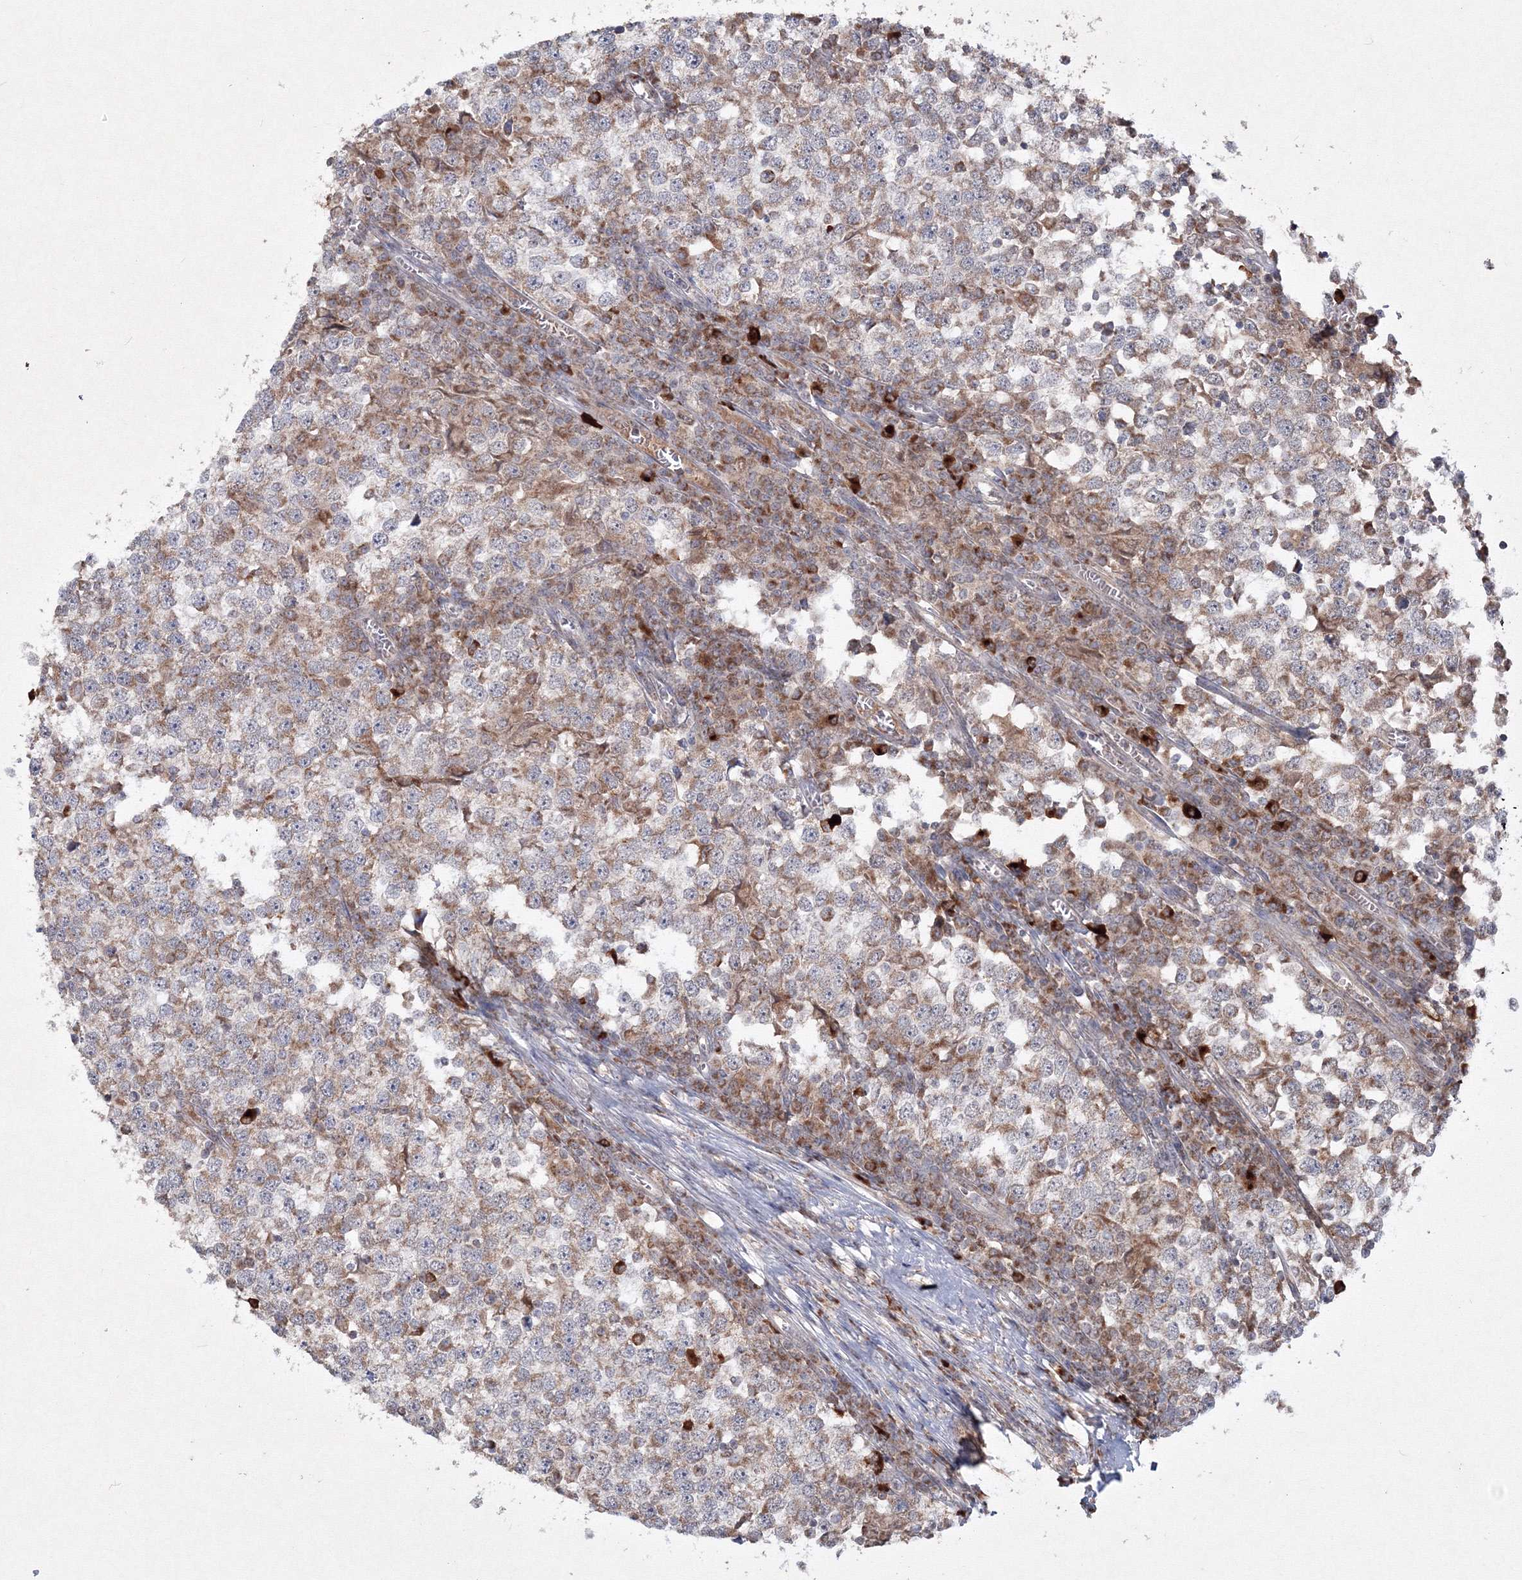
{"staining": {"intensity": "weak", "quantity": ">75%", "location": "cytoplasmic/membranous"}, "tissue": "testis cancer", "cell_type": "Tumor cells", "image_type": "cancer", "snomed": [{"axis": "morphology", "description": "Seminoma, NOS"}, {"axis": "topography", "description": "Testis"}], "caption": "Immunohistochemistry of human testis seminoma reveals low levels of weak cytoplasmic/membranous expression in approximately >75% of tumor cells. Nuclei are stained in blue.", "gene": "PEX13", "patient": {"sex": "male", "age": 65}}